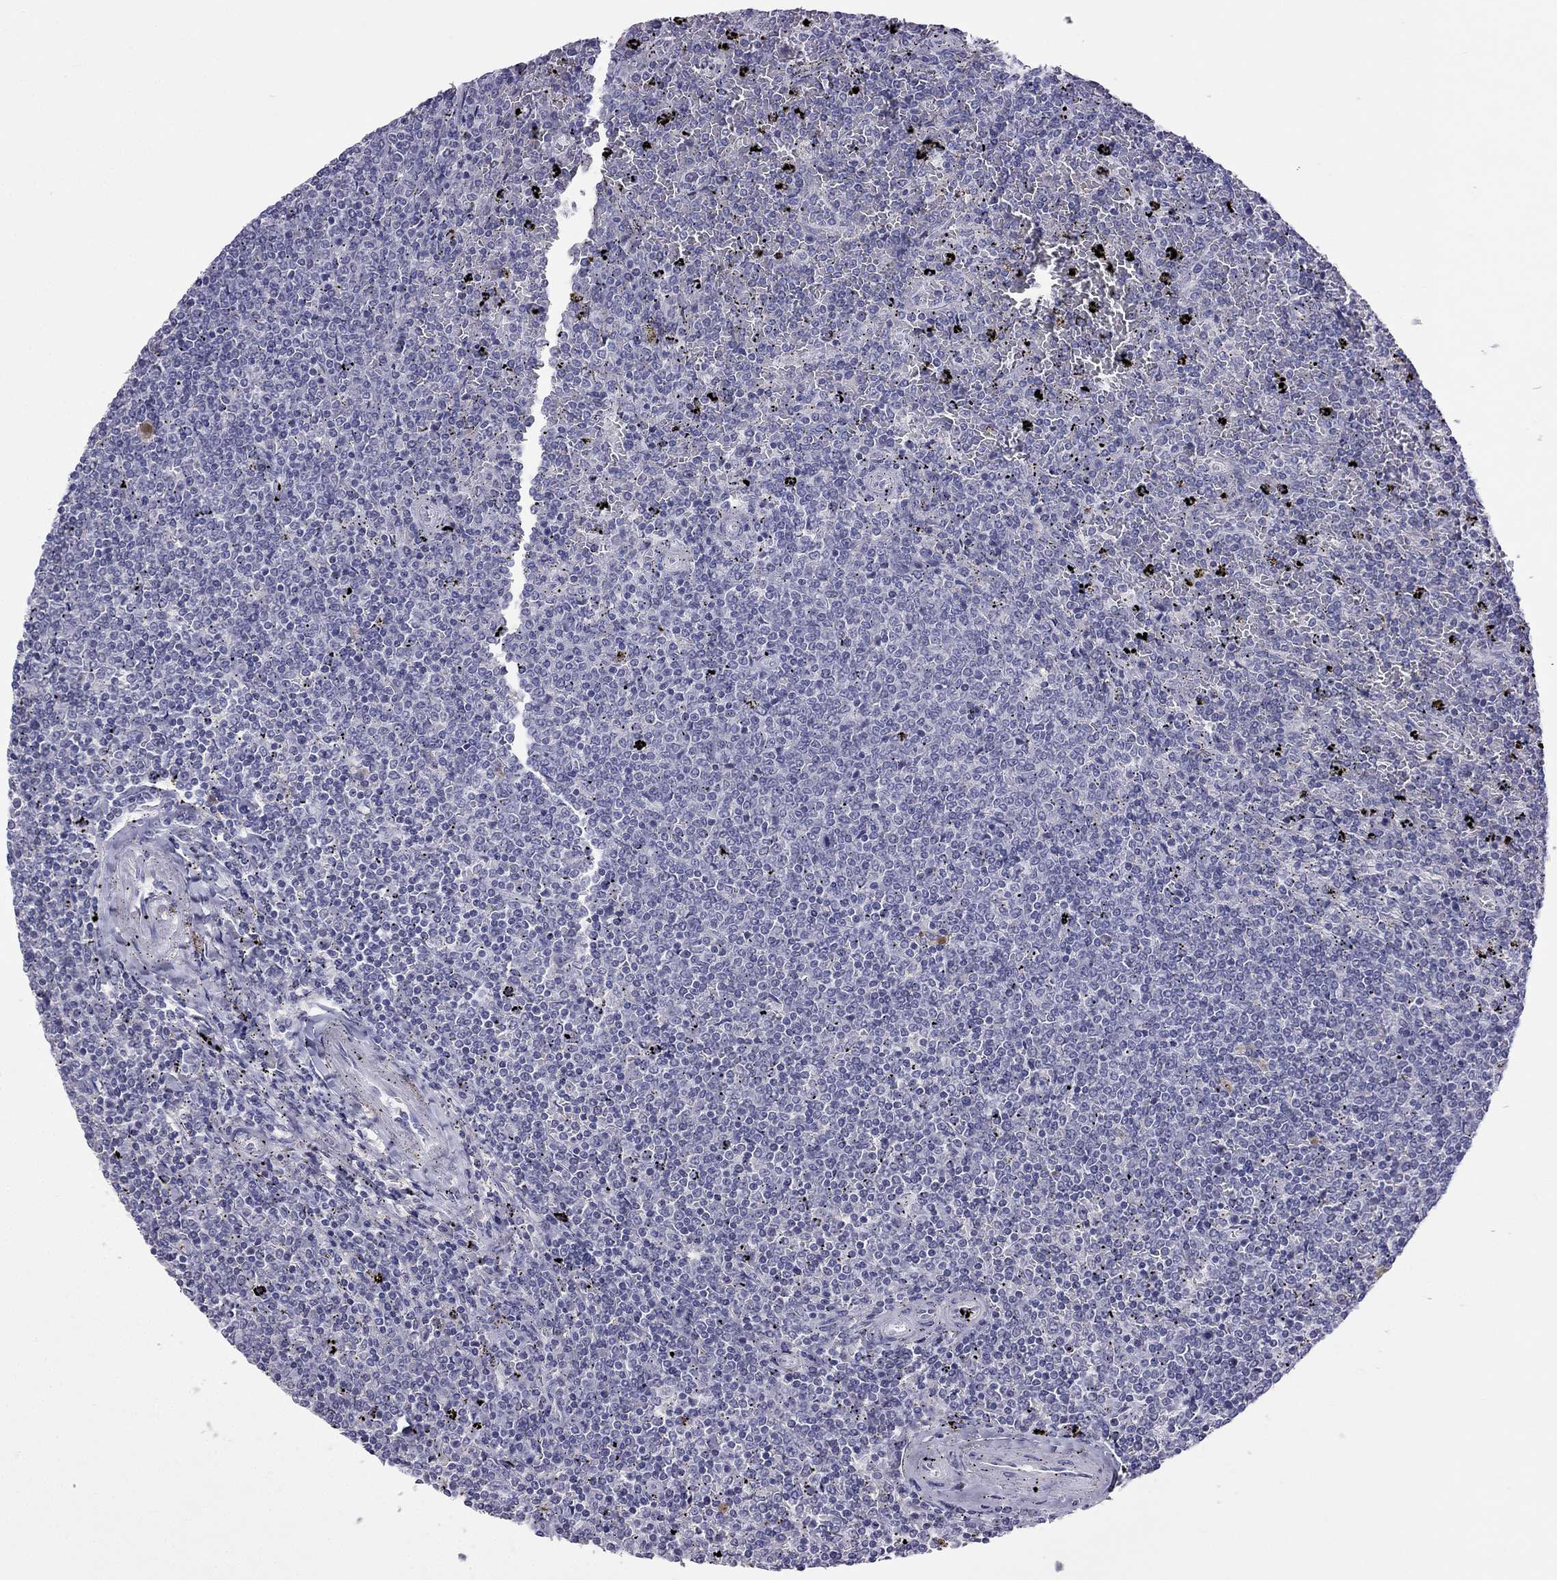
{"staining": {"intensity": "negative", "quantity": "none", "location": "none"}, "tissue": "lymphoma", "cell_type": "Tumor cells", "image_type": "cancer", "snomed": [{"axis": "morphology", "description": "Malignant lymphoma, non-Hodgkin's type, Low grade"}, {"axis": "topography", "description": "Spleen"}], "caption": "Immunohistochemistry (IHC) image of human lymphoma stained for a protein (brown), which demonstrates no positivity in tumor cells.", "gene": "PPP1R3A", "patient": {"sex": "female", "age": 77}}